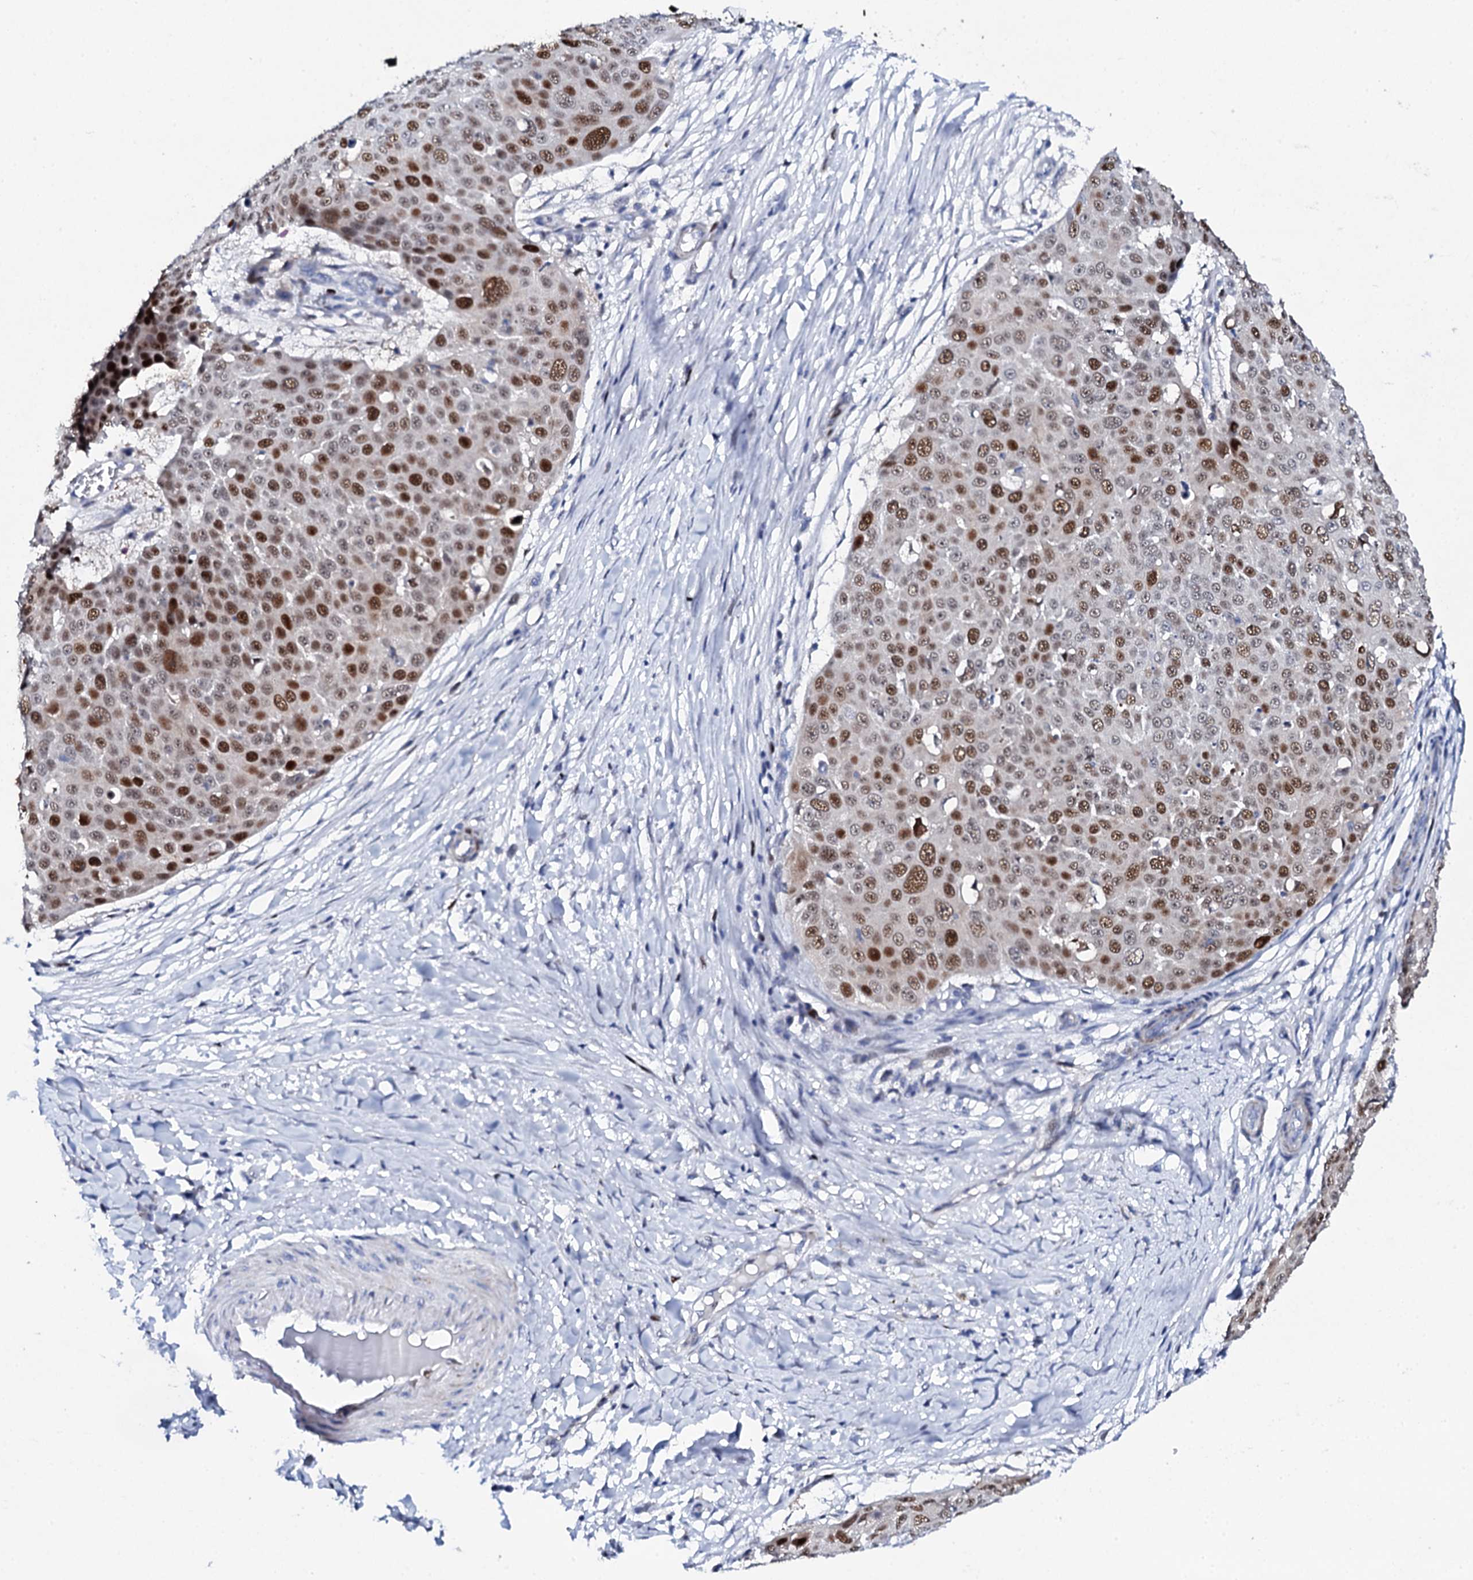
{"staining": {"intensity": "strong", "quantity": "25%-75%", "location": "nuclear"}, "tissue": "skin cancer", "cell_type": "Tumor cells", "image_type": "cancer", "snomed": [{"axis": "morphology", "description": "Squamous cell carcinoma, NOS"}, {"axis": "topography", "description": "Skin"}], "caption": "Human skin cancer (squamous cell carcinoma) stained with a brown dye exhibits strong nuclear positive positivity in approximately 25%-75% of tumor cells.", "gene": "NUDT13", "patient": {"sex": "male", "age": 71}}